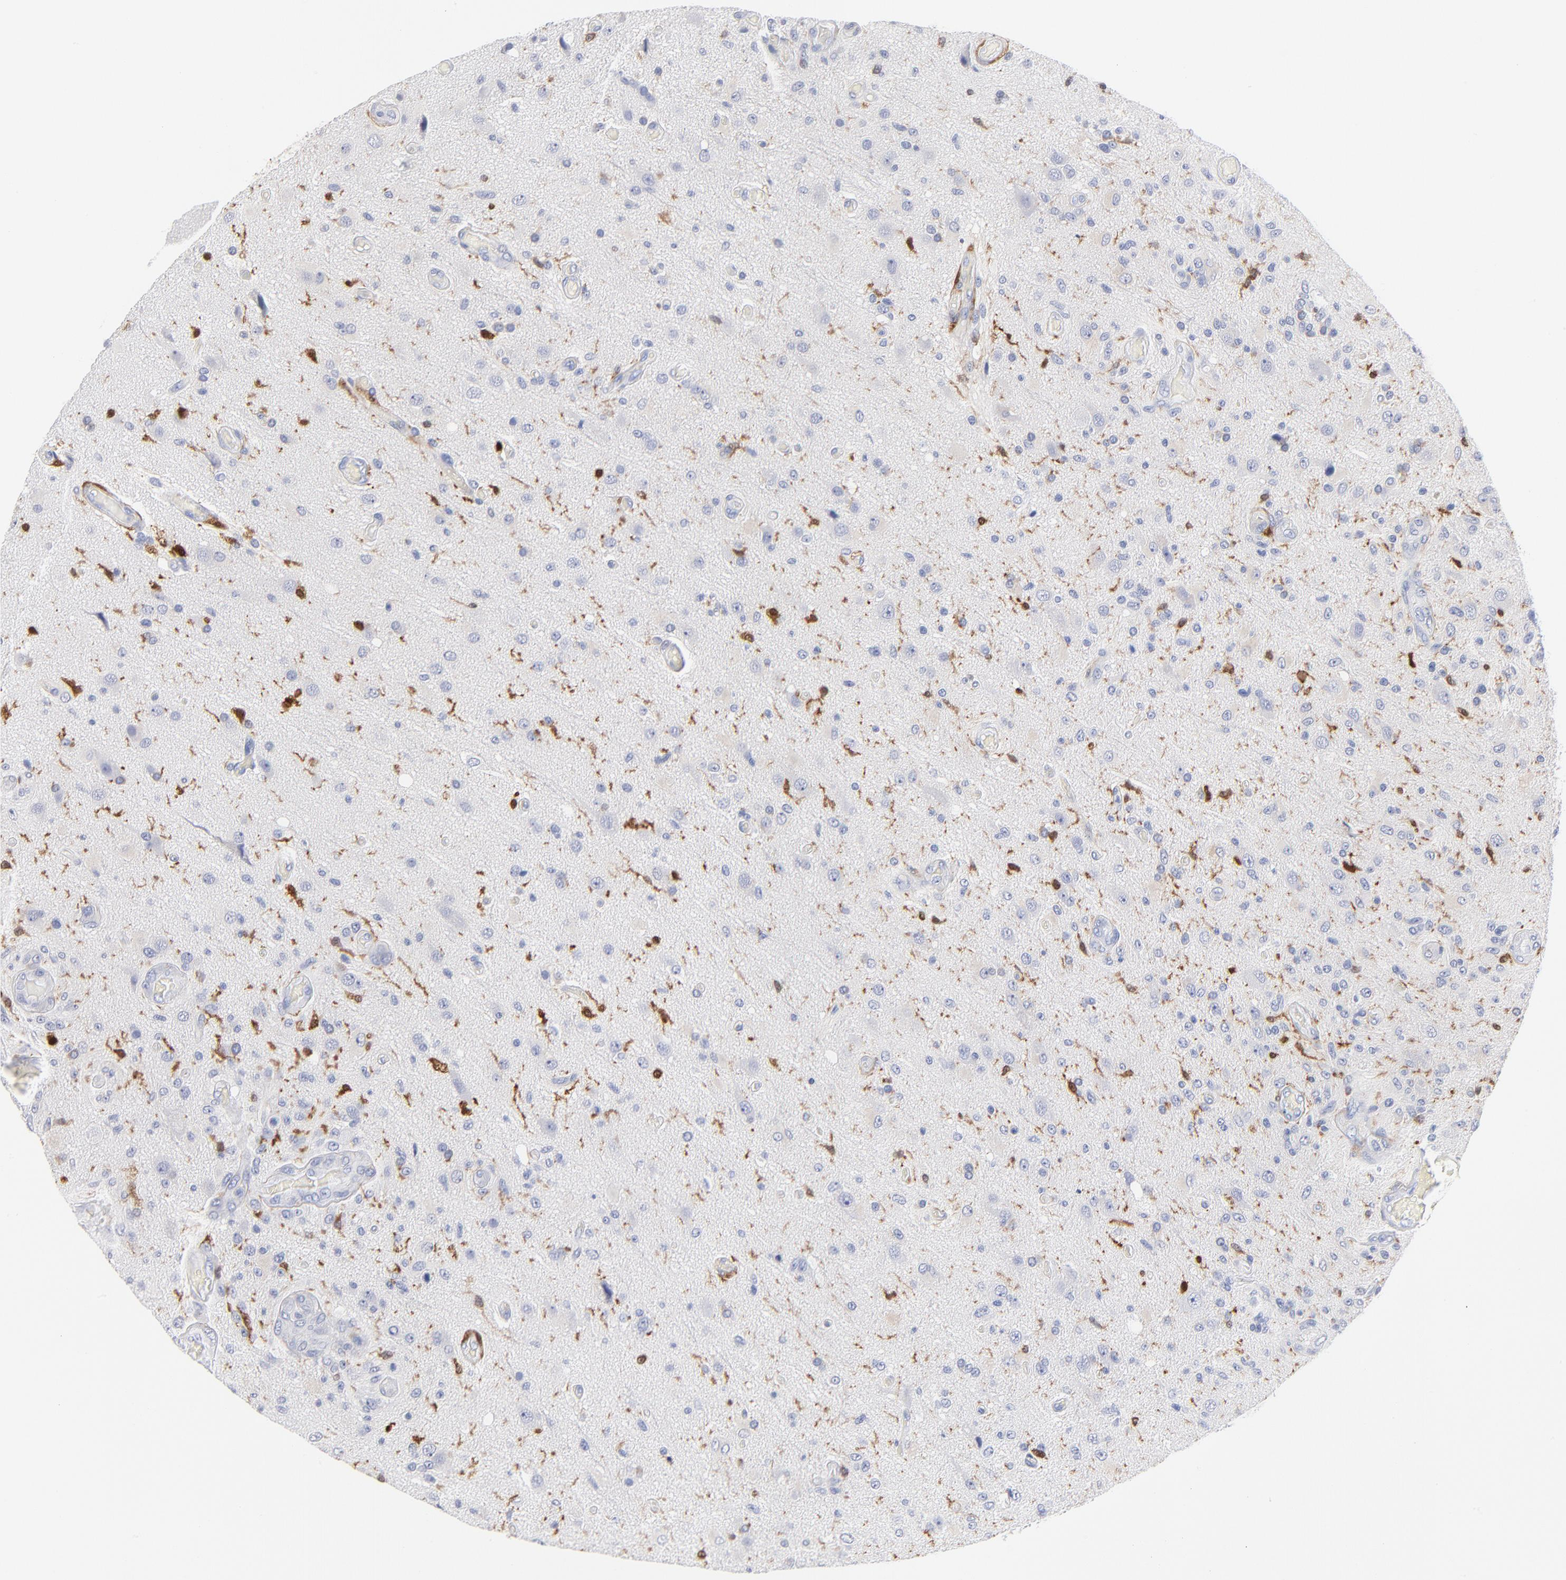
{"staining": {"intensity": "negative", "quantity": "none", "location": "none"}, "tissue": "glioma", "cell_type": "Tumor cells", "image_type": "cancer", "snomed": [{"axis": "morphology", "description": "Normal tissue, NOS"}, {"axis": "morphology", "description": "Glioma, malignant, High grade"}, {"axis": "topography", "description": "Cerebral cortex"}], "caption": "Immunohistochemical staining of human malignant glioma (high-grade) exhibits no significant positivity in tumor cells.", "gene": "IFIT2", "patient": {"sex": "male", "age": 77}}